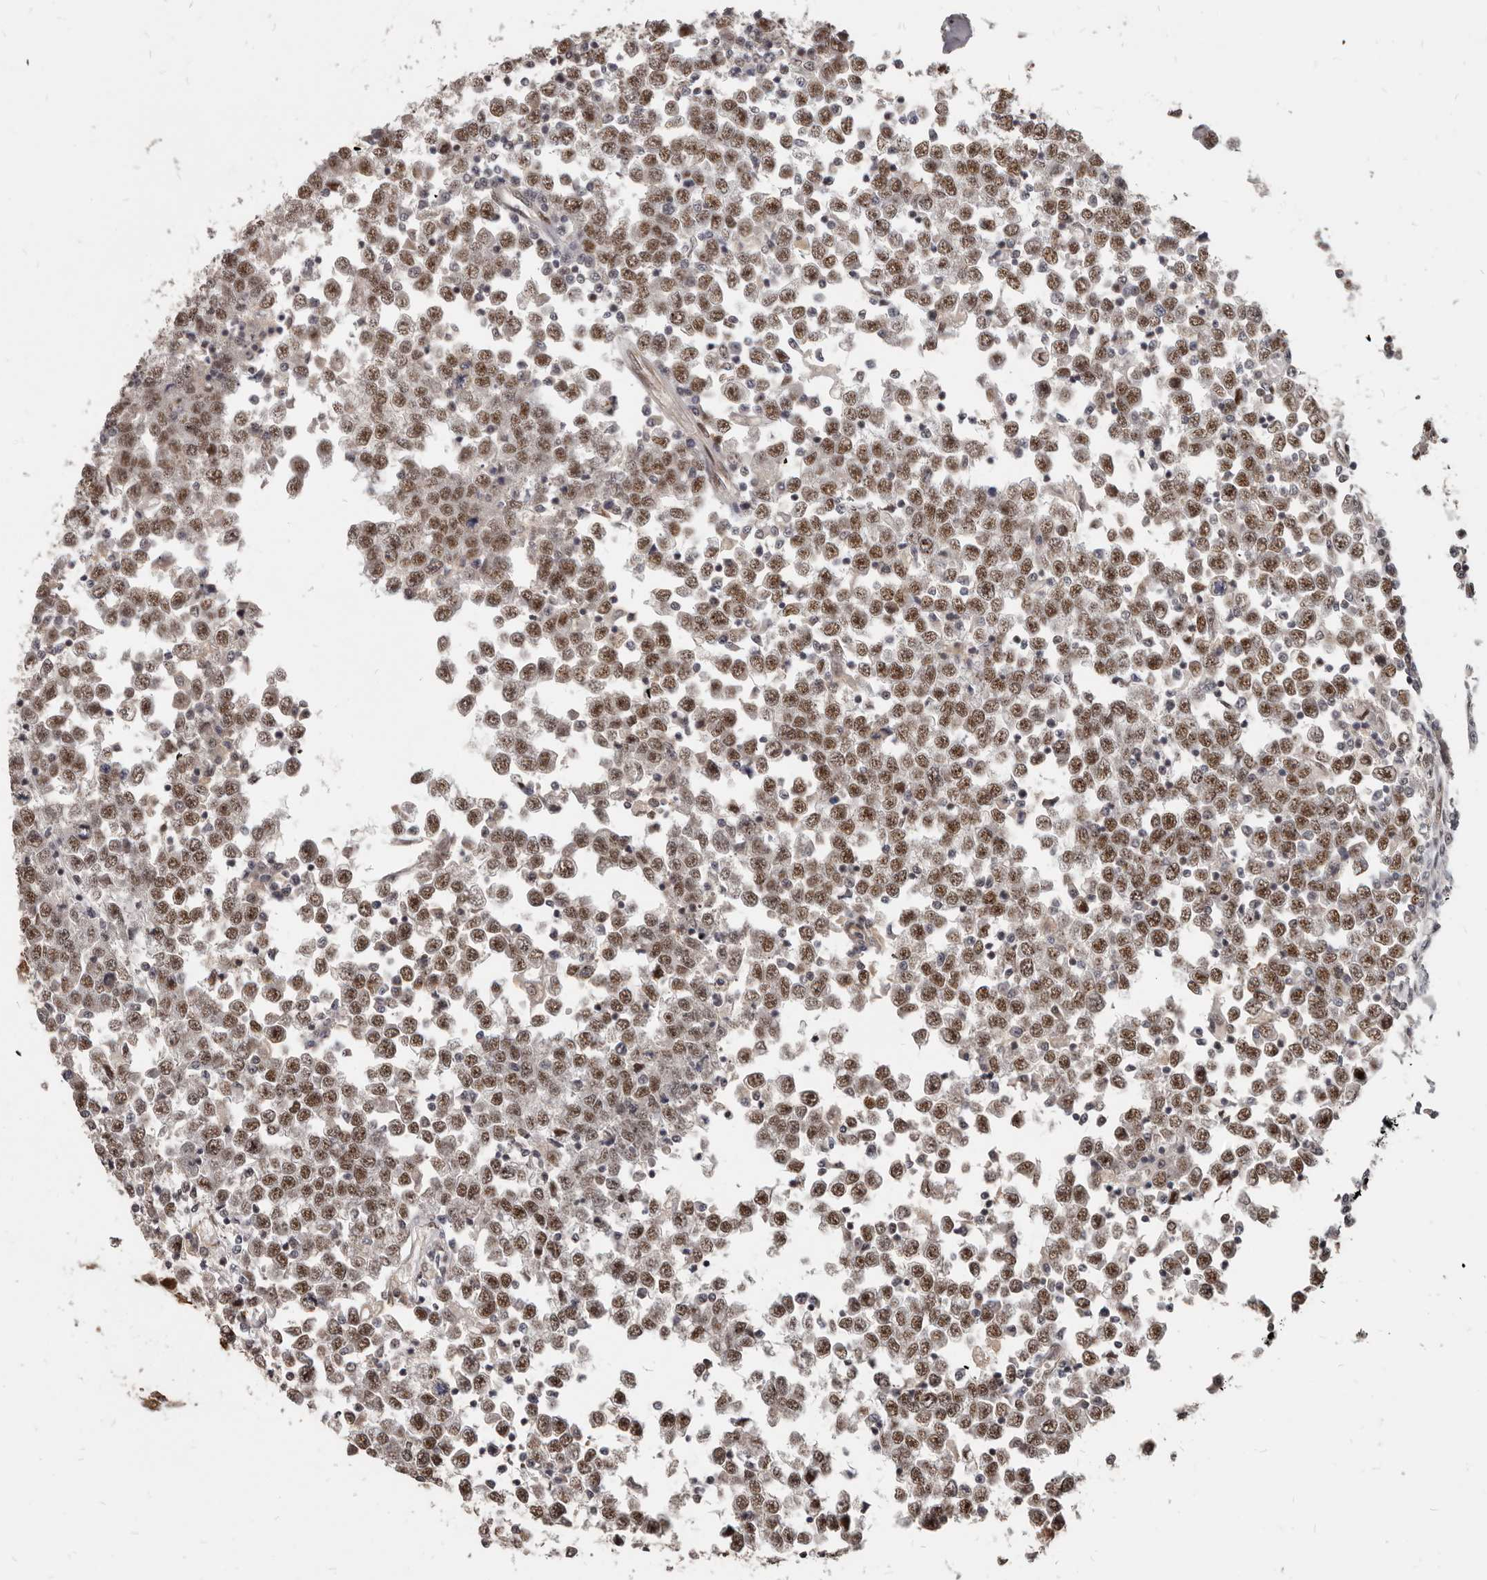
{"staining": {"intensity": "moderate", "quantity": ">75%", "location": "nuclear"}, "tissue": "testis cancer", "cell_type": "Tumor cells", "image_type": "cancer", "snomed": [{"axis": "morphology", "description": "Seminoma, NOS"}, {"axis": "topography", "description": "Testis"}], "caption": "An image of testis cancer (seminoma) stained for a protein reveals moderate nuclear brown staining in tumor cells.", "gene": "ATF5", "patient": {"sex": "male", "age": 65}}